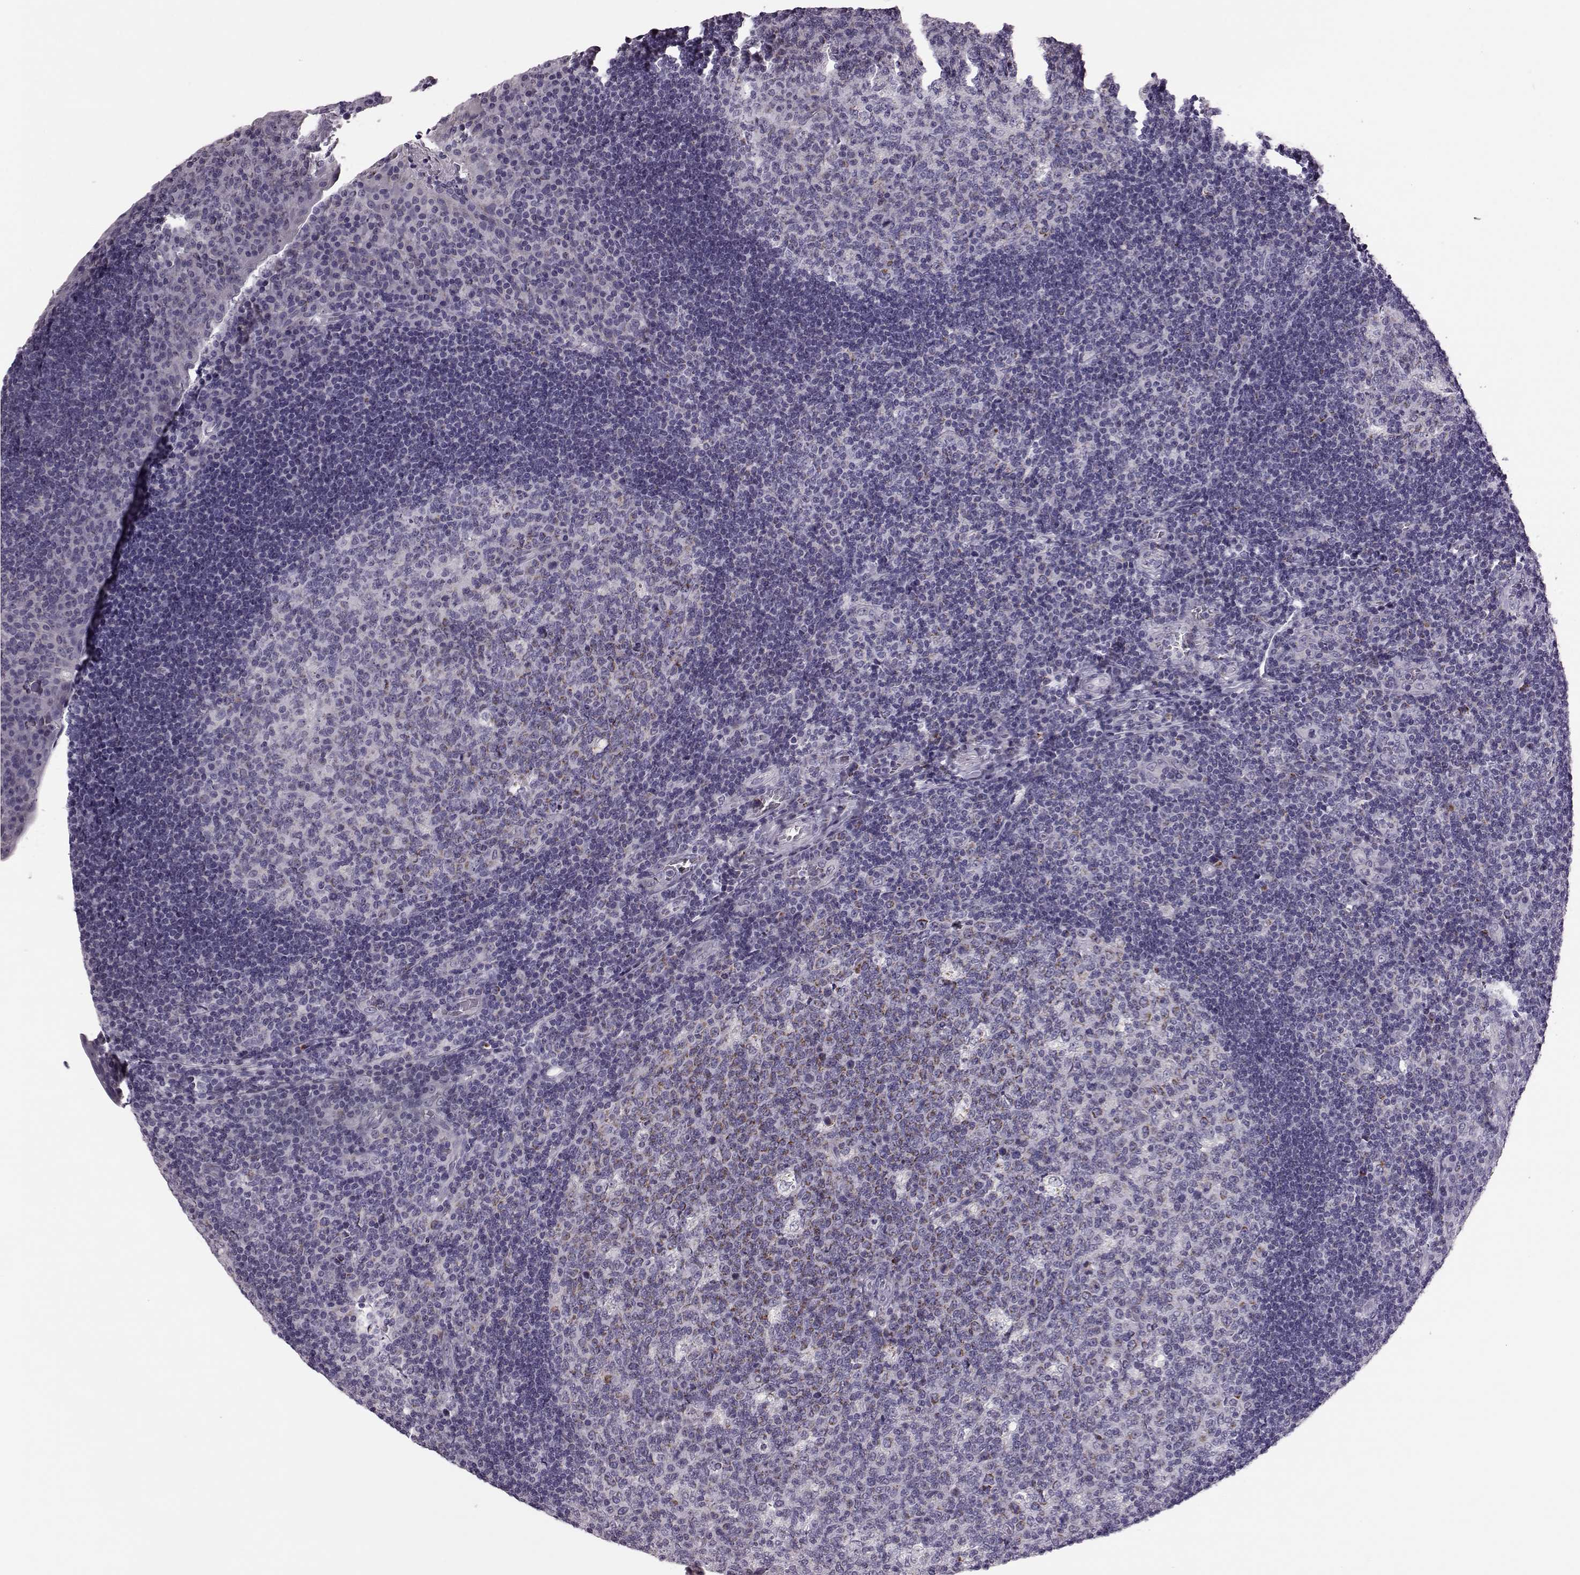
{"staining": {"intensity": "strong", "quantity": "<25%", "location": "cytoplasmic/membranous"}, "tissue": "tonsil", "cell_type": "Germinal center cells", "image_type": "normal", "snomed": [{"axis": "morphology", "description": "Normal tissue, NOS"}, {"axis": "topography", "description": "Tonsil"}], "caption": "A histopathology image showing strong cytoplasmic/membranous positivity in about <25% of germinal center cells in unremarkable tonsil, as visualized by brown immunohistochemical staining.", "gene": "RIMS2", "patient": {"sex": "male", "age": 17}}